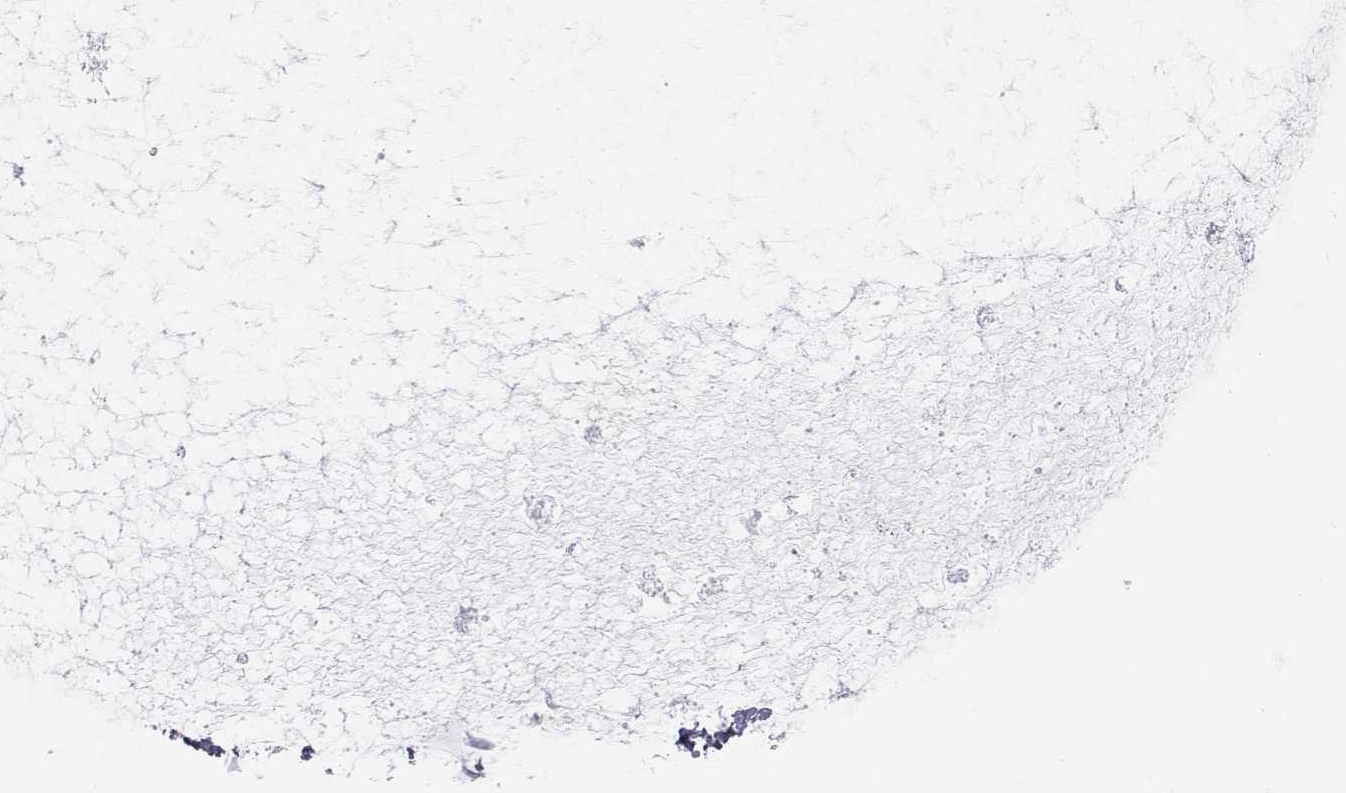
{"staining": {"intensity": "negative", "quantity": "none", "location": "none"}, "tissue": "ovarian cancer", "cell_type": "Tumor cells", "image_type": "cancer", "snomed": [{"axis": "morphology", "description": "Cystadenocarcinoma, mucinous, NOS"}, {"axis": "topography", "description": "Ovary"}], "caption": "A high-resolution image shows IHC staining of ovarian mucinous cystadenocarcinoma, which demonstrates no significant staining in tumor cells.", "gene": "BARHL1", "patient": {"sex": "female", "age": 41}}